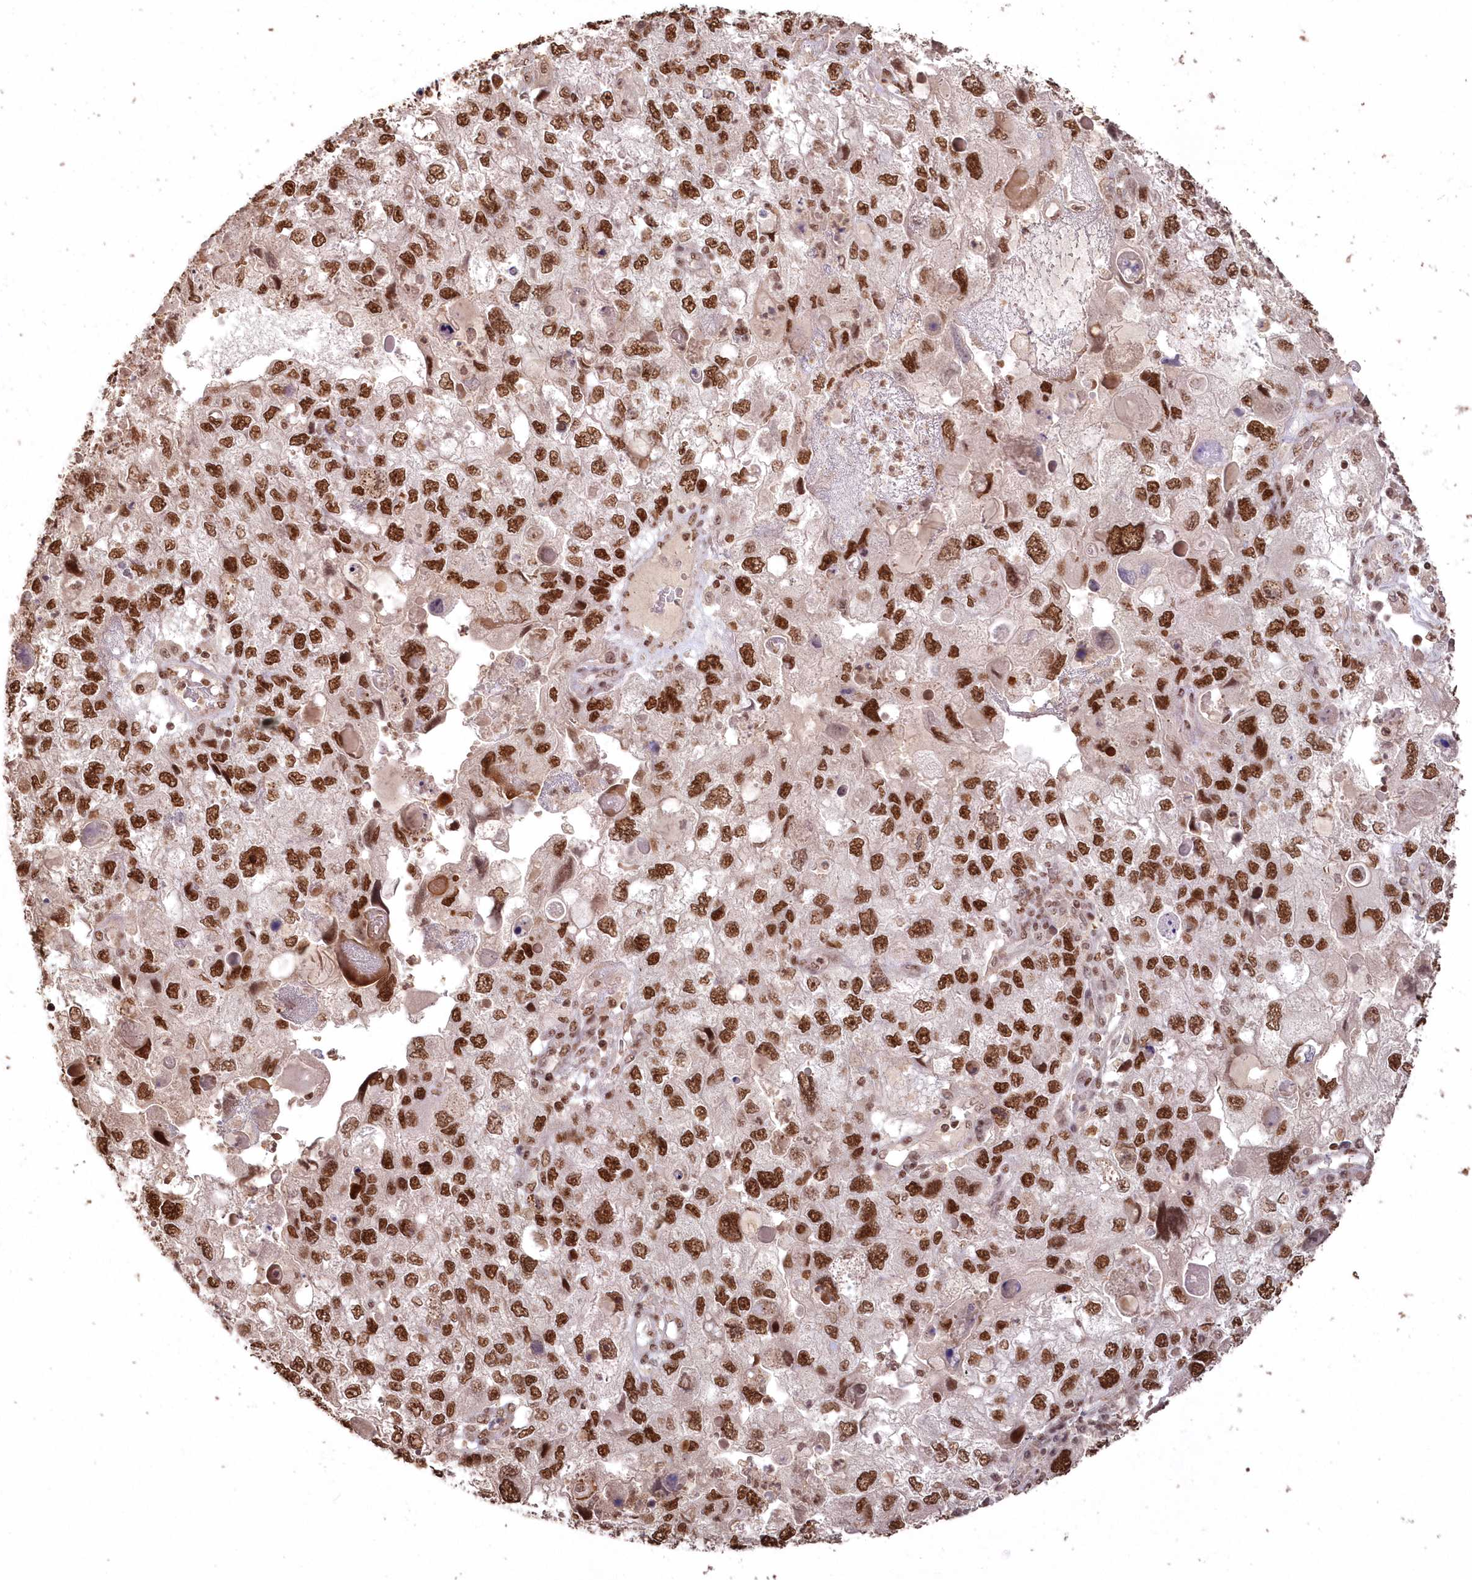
{"staining": {"intensity": "strong", "quantity": ">75%", "location": "nuclear"}, "tissue": "endometrial cancer", "cell_type": "Tumor cells", "image_type": "cancer", "snomed": [{"axis": "morphology", "description": "Adenocarcinoma, NOS"}, {"axis": "topography", "description": "Endometrium"}], "caption": "This micrograph exhibits immunohistochemistry staining of endometrial adenocarcinoma, with high strong nuclear staining in about >75% of tumor cells.", "gene": "PDS5A", "patient": {"sex": "female", "age": 49}}